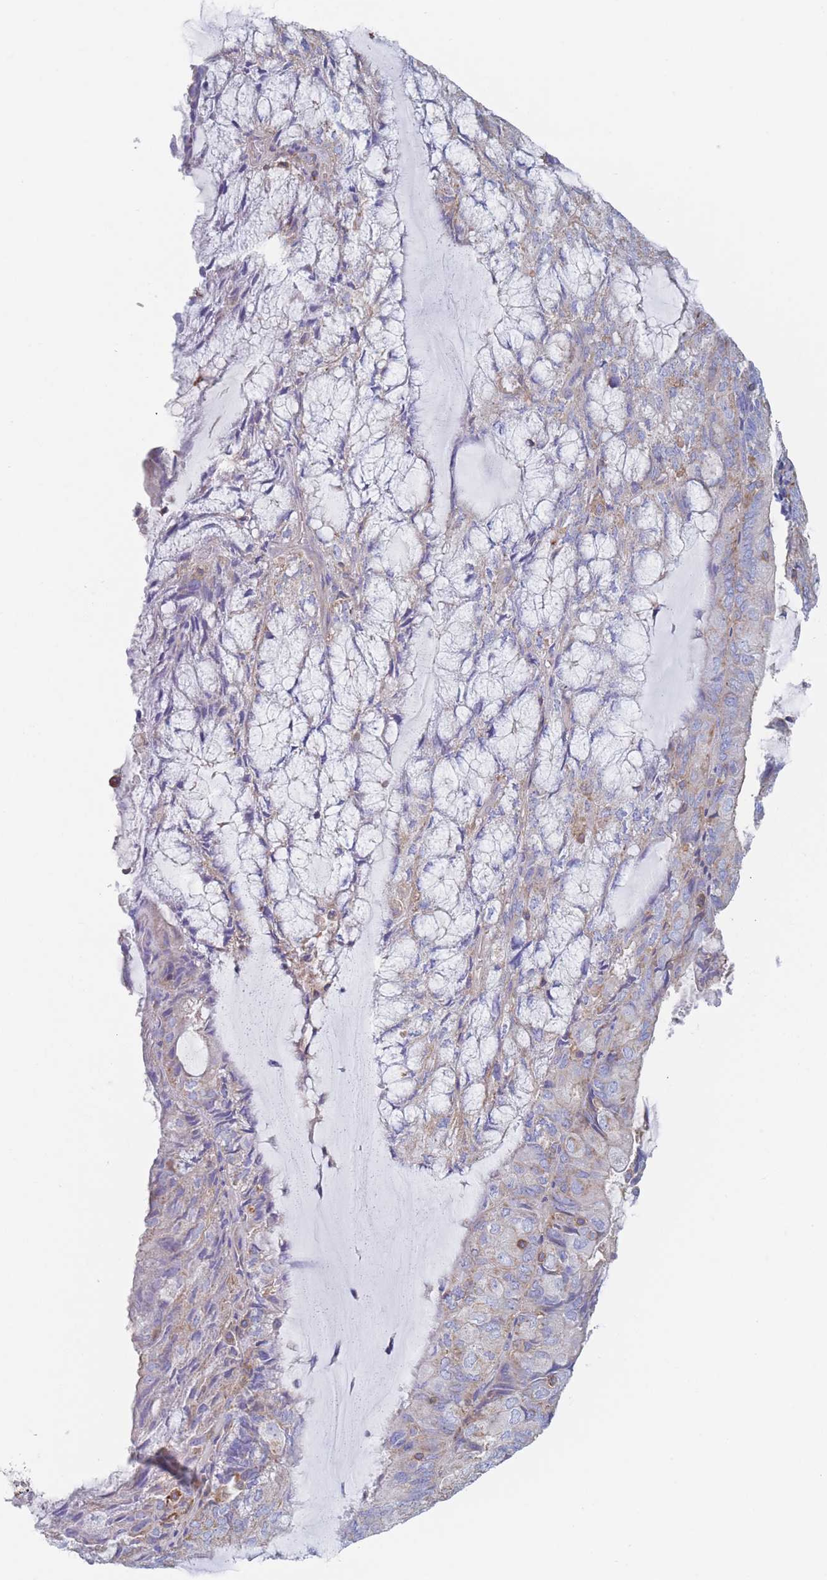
{"staining": {"intensity": "weak", "quantity": "<25%", "location": "cytoplasmic/membranous"}, "tissue": "endometrial cancer", "cell_type": "Tumor cells", "image_type": "cancer", "snomed": [{"axis": "morphology", "description": "Adenocarcinoma, NOS"}, {"axis": "topography", "description": "Endometrium"}], "caption": "The micrograph demonstrates no significant expression in tumor cells of adenocarcinoma (endometrial).", "gene": "ADH1A", "patient": {"sex": "female", "age": 81}}